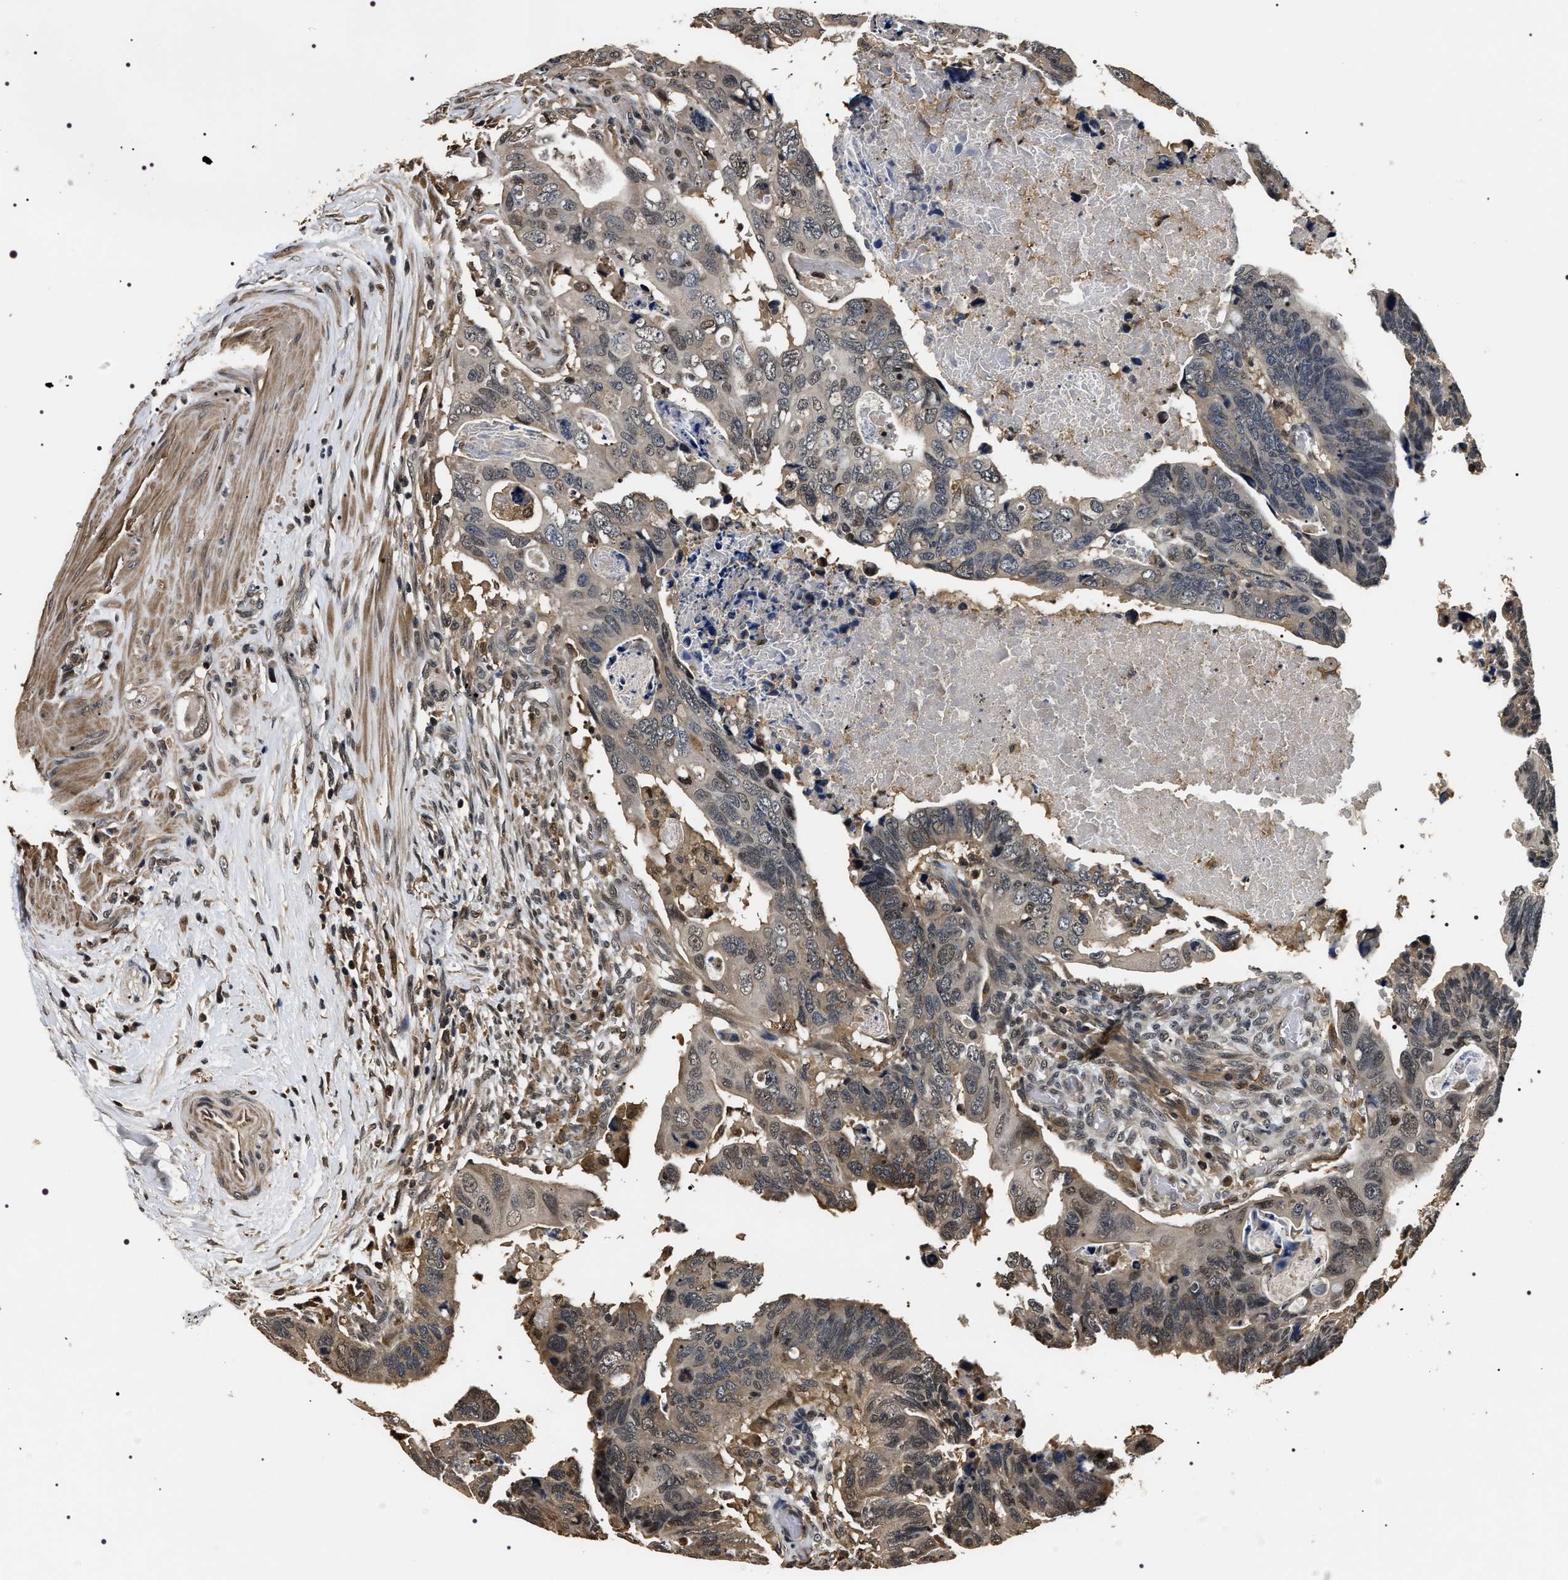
{"staining": {"intensity": "weak", "quantity": "<25%", "location": "cytoplasmic/membranous,nuclear"}, "tissue": "colorectal cancer", "cell_type": "Tumor cells", "image_type": "cancer", "snomed": [{"axis": "morphology", "description": "Adenocarcinoma, NOS"}, {"axis": "topography", "description": "Rectum"}], "caption": "Colorectal cancer was stained to show a protein in brown. There is no significant expression in tumor cells.", "gene": "ARHGAP22", "patient": {"sex": "male", "age": 53}}